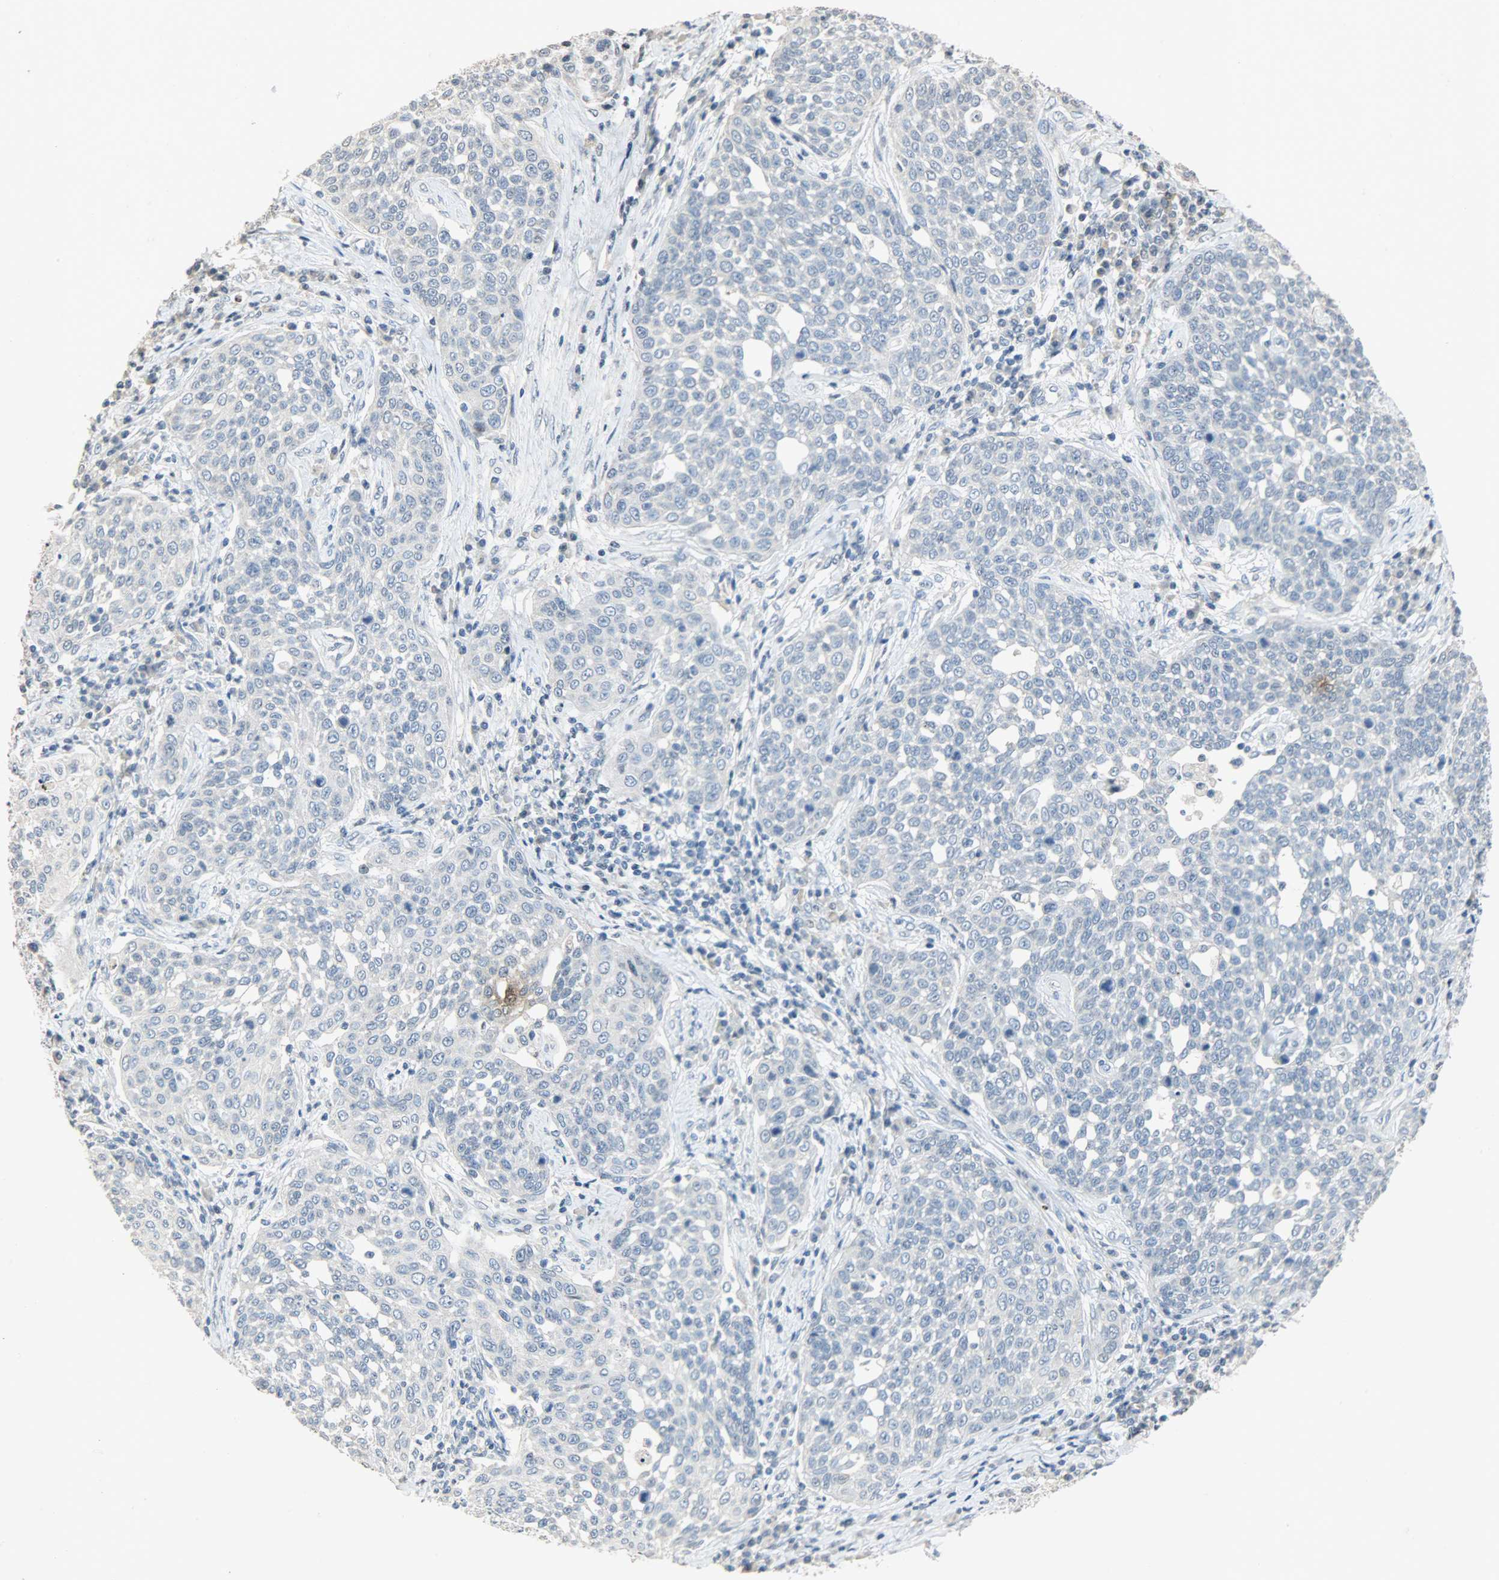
{"staining": {"intensity": "negative", "quantity": "none", "location": "none"}, "tissue": "cervical cancer", "cell_type": "Tumor cells", "image_type": "cancer", "snomed": [{"axis": "morphology", "description": "Squamous cell carcinoma, NOS"}, {"axis": "topography", "description": "Cervix"}], "caption": "DAB (3,3'-diaminobenzidine) immunohistochemical staining of human cervical squamous cell carcinoma exhibits no significant staining in tumor cells. The staining was performed using DAB (3,3'-diaminobenzidine) to visualize the protein expression in brown, while the nuclei were stained in blue with hematoxylin (Magnification: 20x).", "gene": "DNAJB6", "patient": {"sex": "female", "age": 34}}